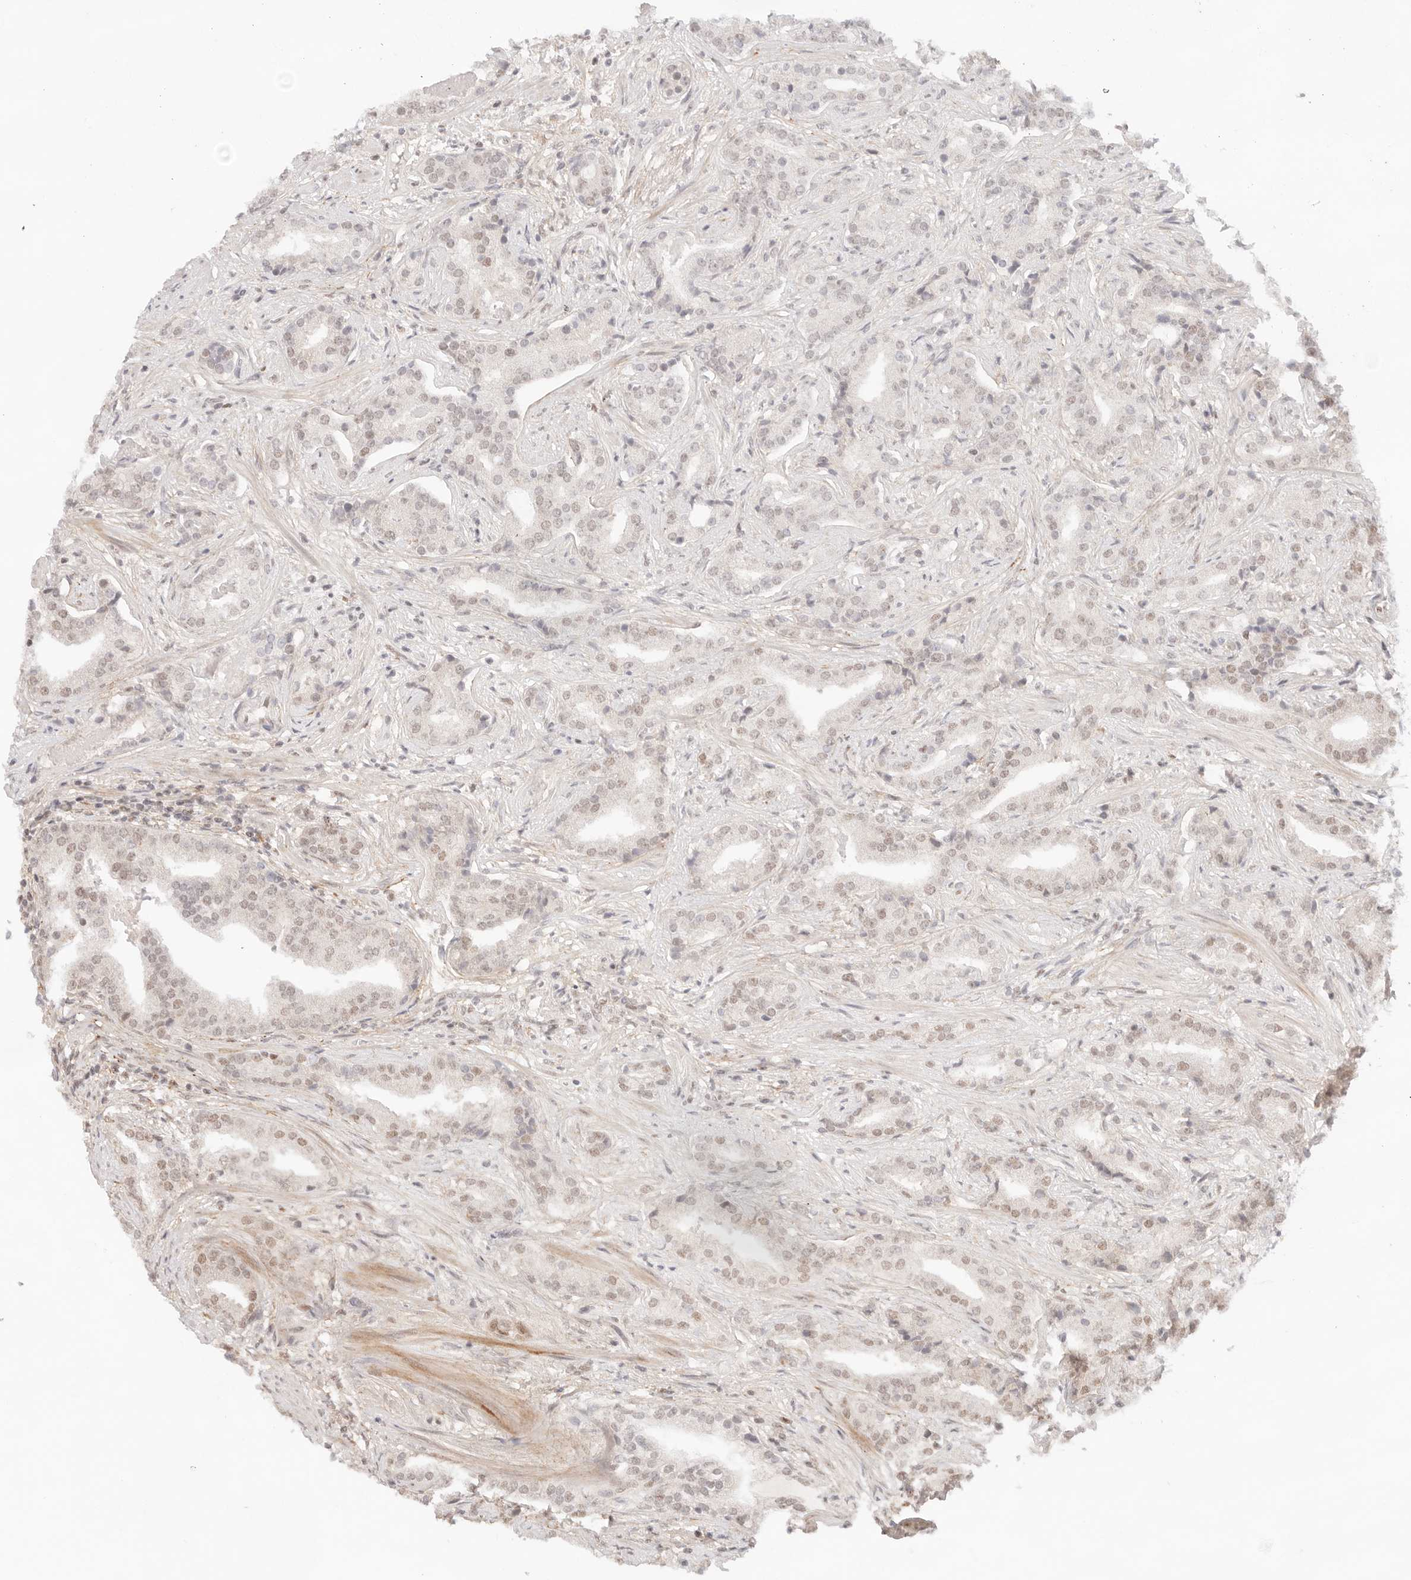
{"staining": {"intensity": "weak", "quantity": "<25%", "location": "nuclear"}, "tissue": "prostate cancer", "cell_type": "Tumor cells", "image_type": "cancer", "snomed": [{"axis": "morphology", "description": "Adenocarcinoma, Low grade"}, {"axis": "topography", "description": "Prostate"}], "caption": "Protein analysis of prostate cancer (low-grade adenocarcinoma) shows no significant expression in tumor cells. (DAB immunohistochemistry (IHC), high magnification).", "gene": "GTF2E2", "patient": {"sex": "male", "age": 67}}